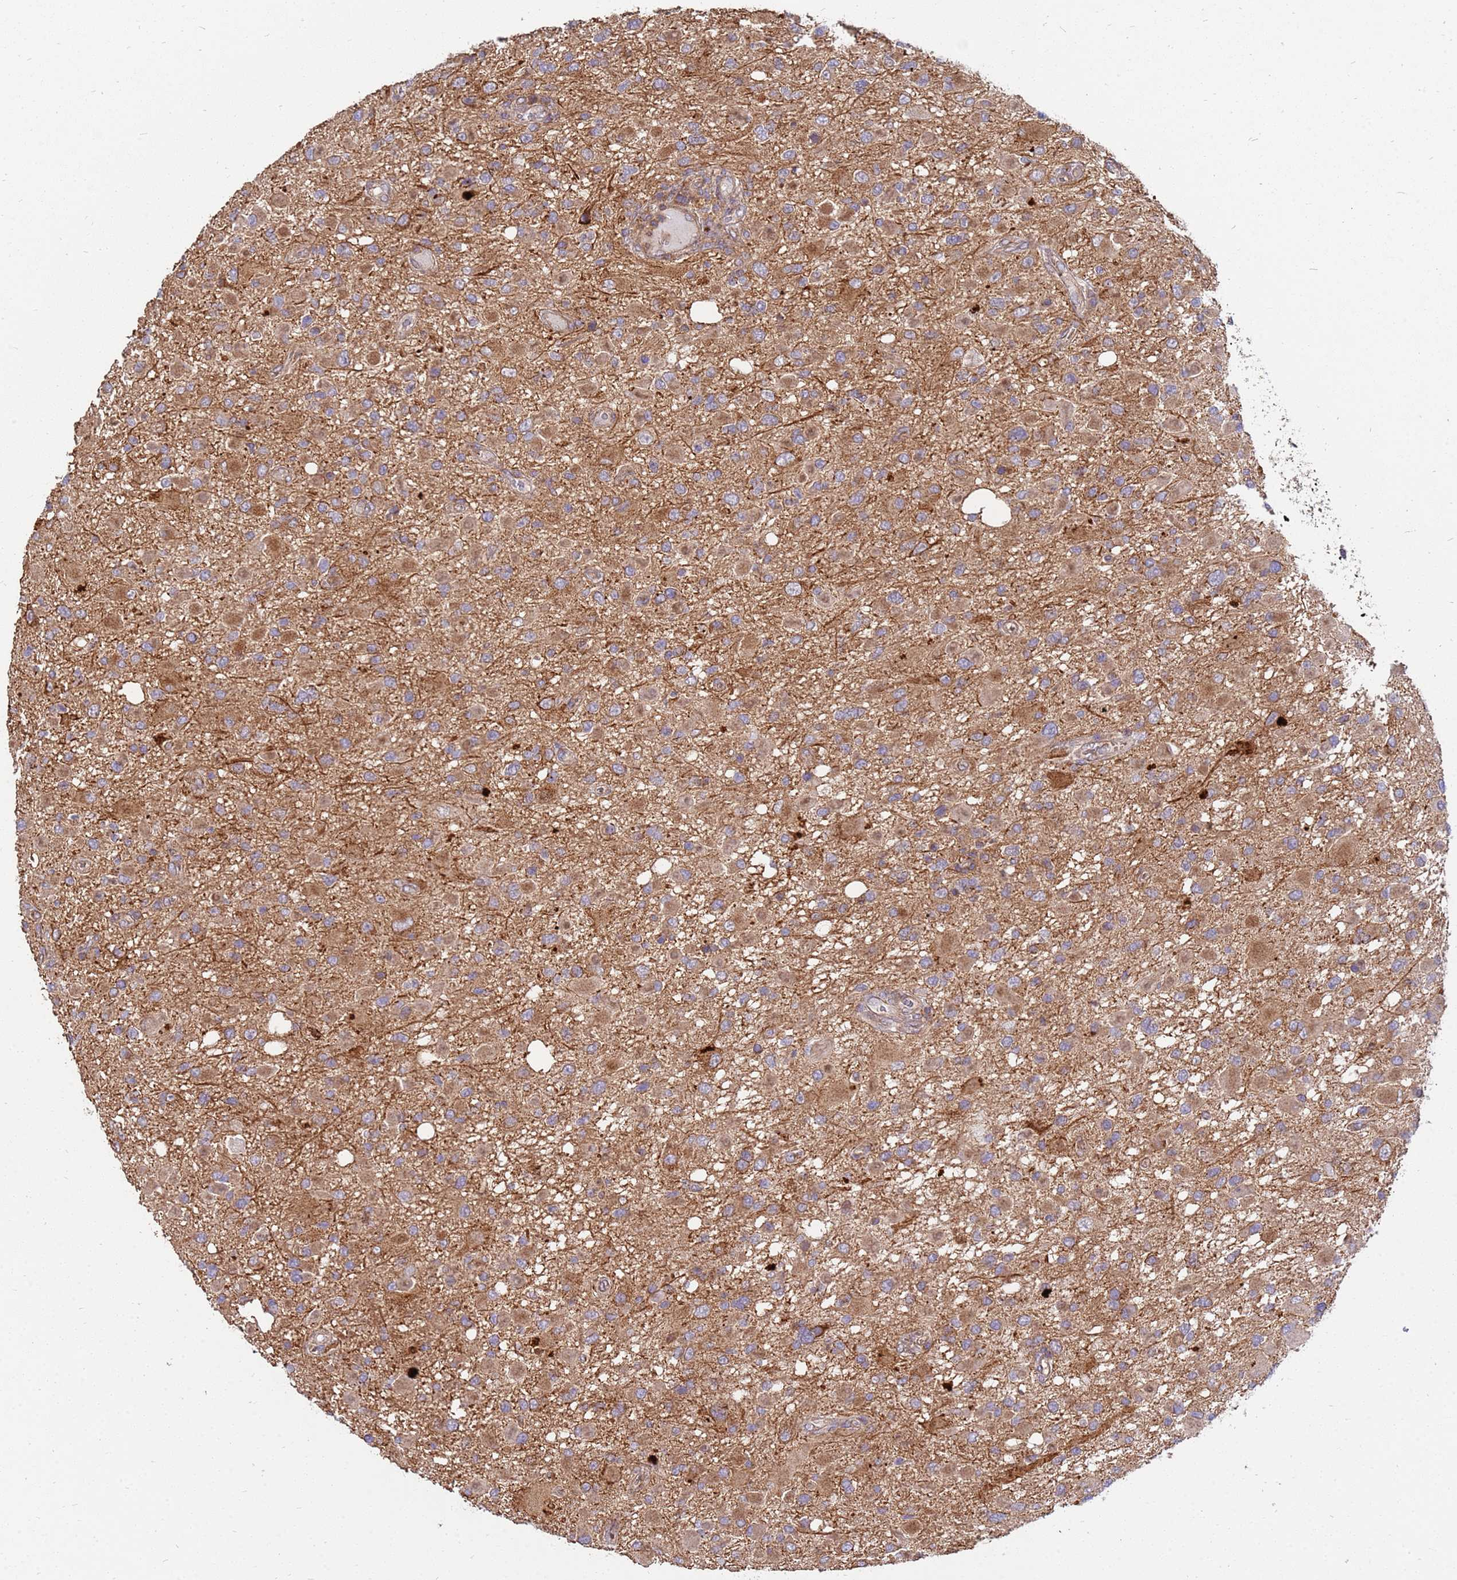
{"staining": {"intensity": "moderate", "quantity": ">75%", "location": "cytoplasmic/membranous"}, "tissue": "glioma", "cell_type": "Tumor cells", "image_type": "cancer", "snomed": [{"axis": "morphology", "description": "Glioma, malignant, High grade"}, {"axis": "topography", "description": "Brain"}], "caption": "IHC staining of high-grade glioma (malignant), which exhibits medium levels of moderate cytoplasmic/membranous staining in approximately >75% of tumor cells indicating moderate cytoplasmic/membranous protein expression. The staining was performed using DAB (brown) for protein detection and nuclei were counterstained in hematoxylin (blue).", "gene": "CDC34", "patient": {"sex": "male", "age": 53}}